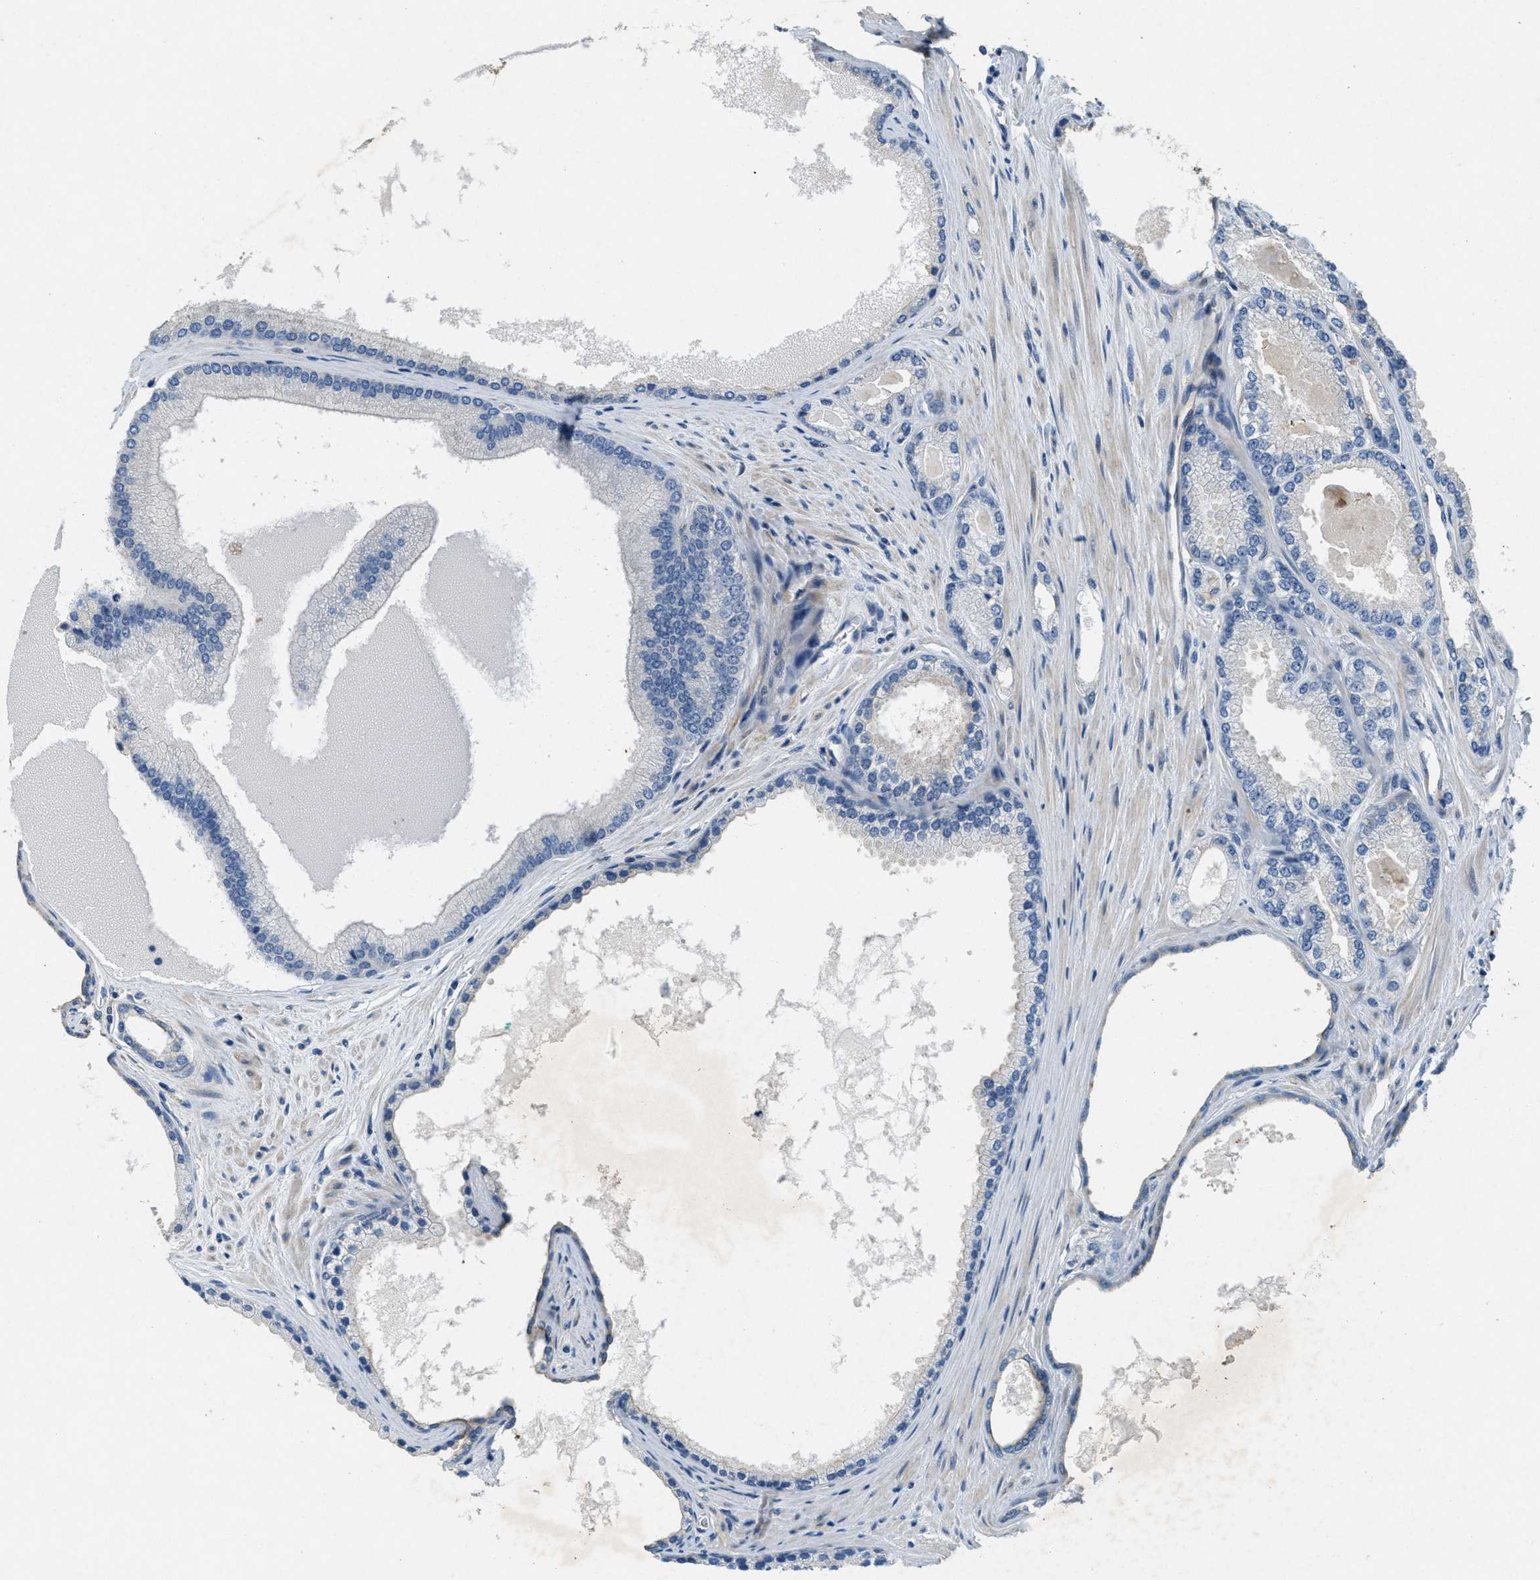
{"staining": {"intensity": "weak", "quantity": "<25%", "location": "cytoplasmic/membranous"}, "tissue": "prostate cancer", "cell_type": "Tumor cells", "image_type": "cancer", "snomed": [{"axis": "morphology", "description": "Adenocarcinoma, High grade"}, {"axis": "topography", "description": "Prostate"}], "caption": "Immunohistochemistry (IHC) of human adenocarcinoma (high-grade) (prostate) demonstrates no staining in tumor cells. (Immunohistochemistry, brightfield microscopy, high magnification).", "gene": "ADCY5", "patient": {"sex": "male", "age": 71}}